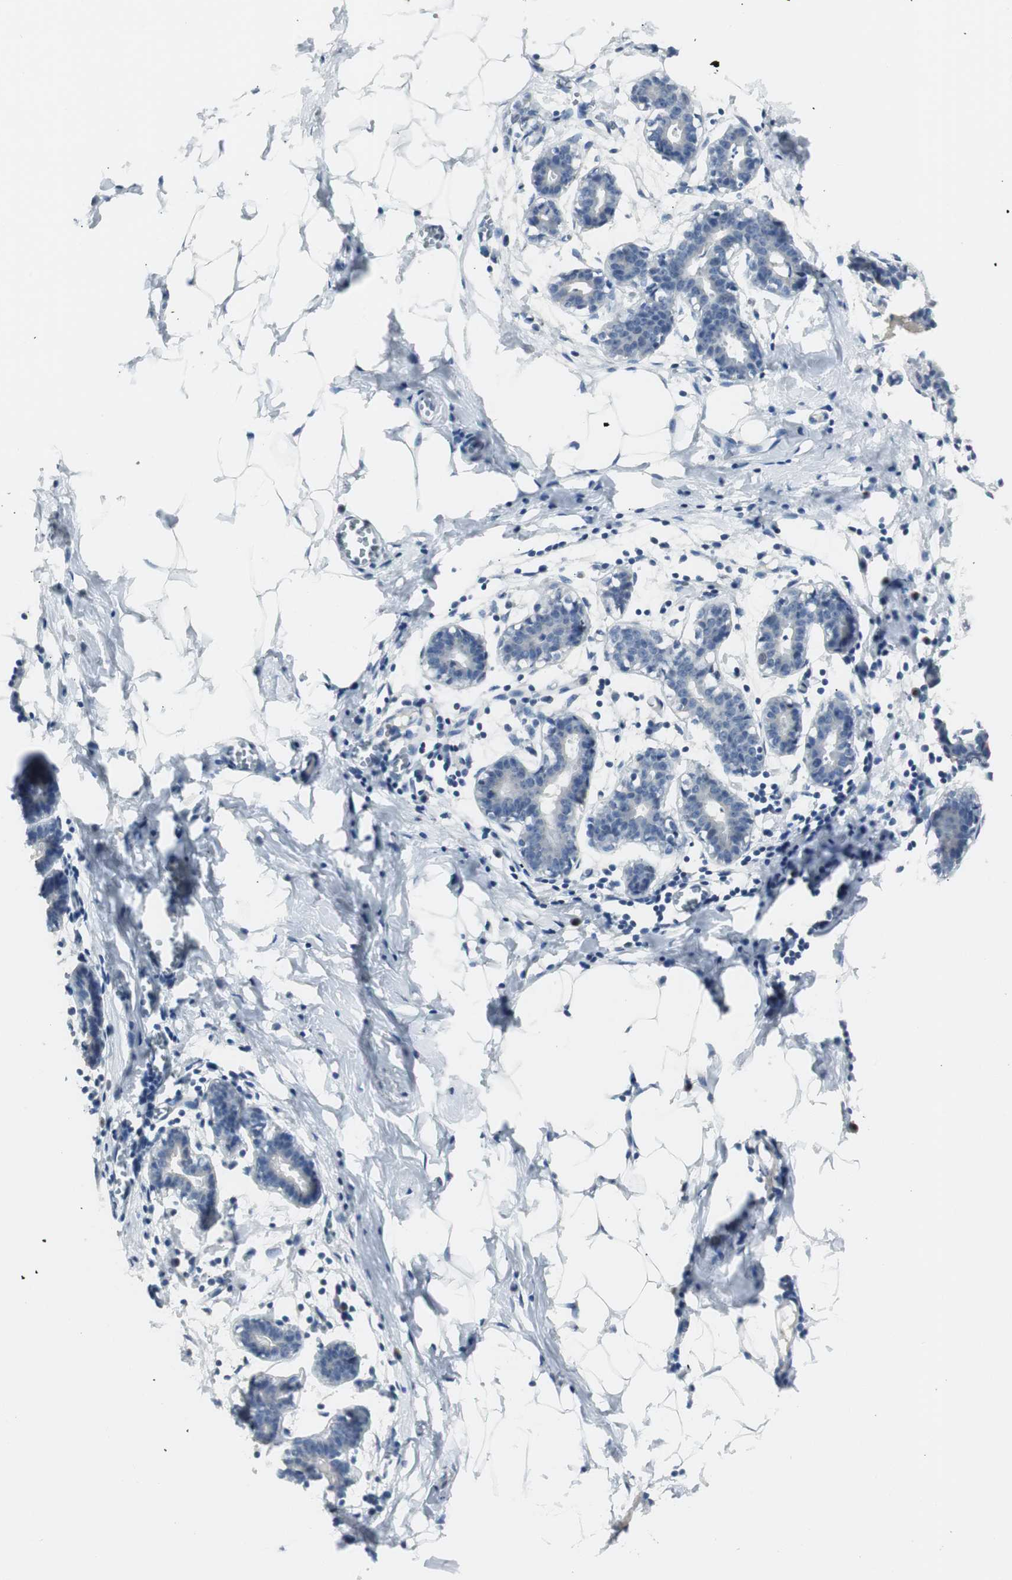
{"staining": {"intensity": "negative", "quantity": "none", "location": "none"}, "tissue": "breast", "cell_type": "Adipocytes", "image_type": "normal", "snomed": [{"axis": "morphology", "description": "Normal tissue, NOS"}, {"axis": "topography", "description": "Breast"}], "caption": "Protein analysis of unremarkable breast exhibits no significant staining in adipocytes. The staining was performed using DAB to visualize the protein expression in brown, while the nuclei were stained in blue with hematoxylin (Magnification: 20x).", "gene": "SOX30", "patient": {"sex": "female", "age": 27}}